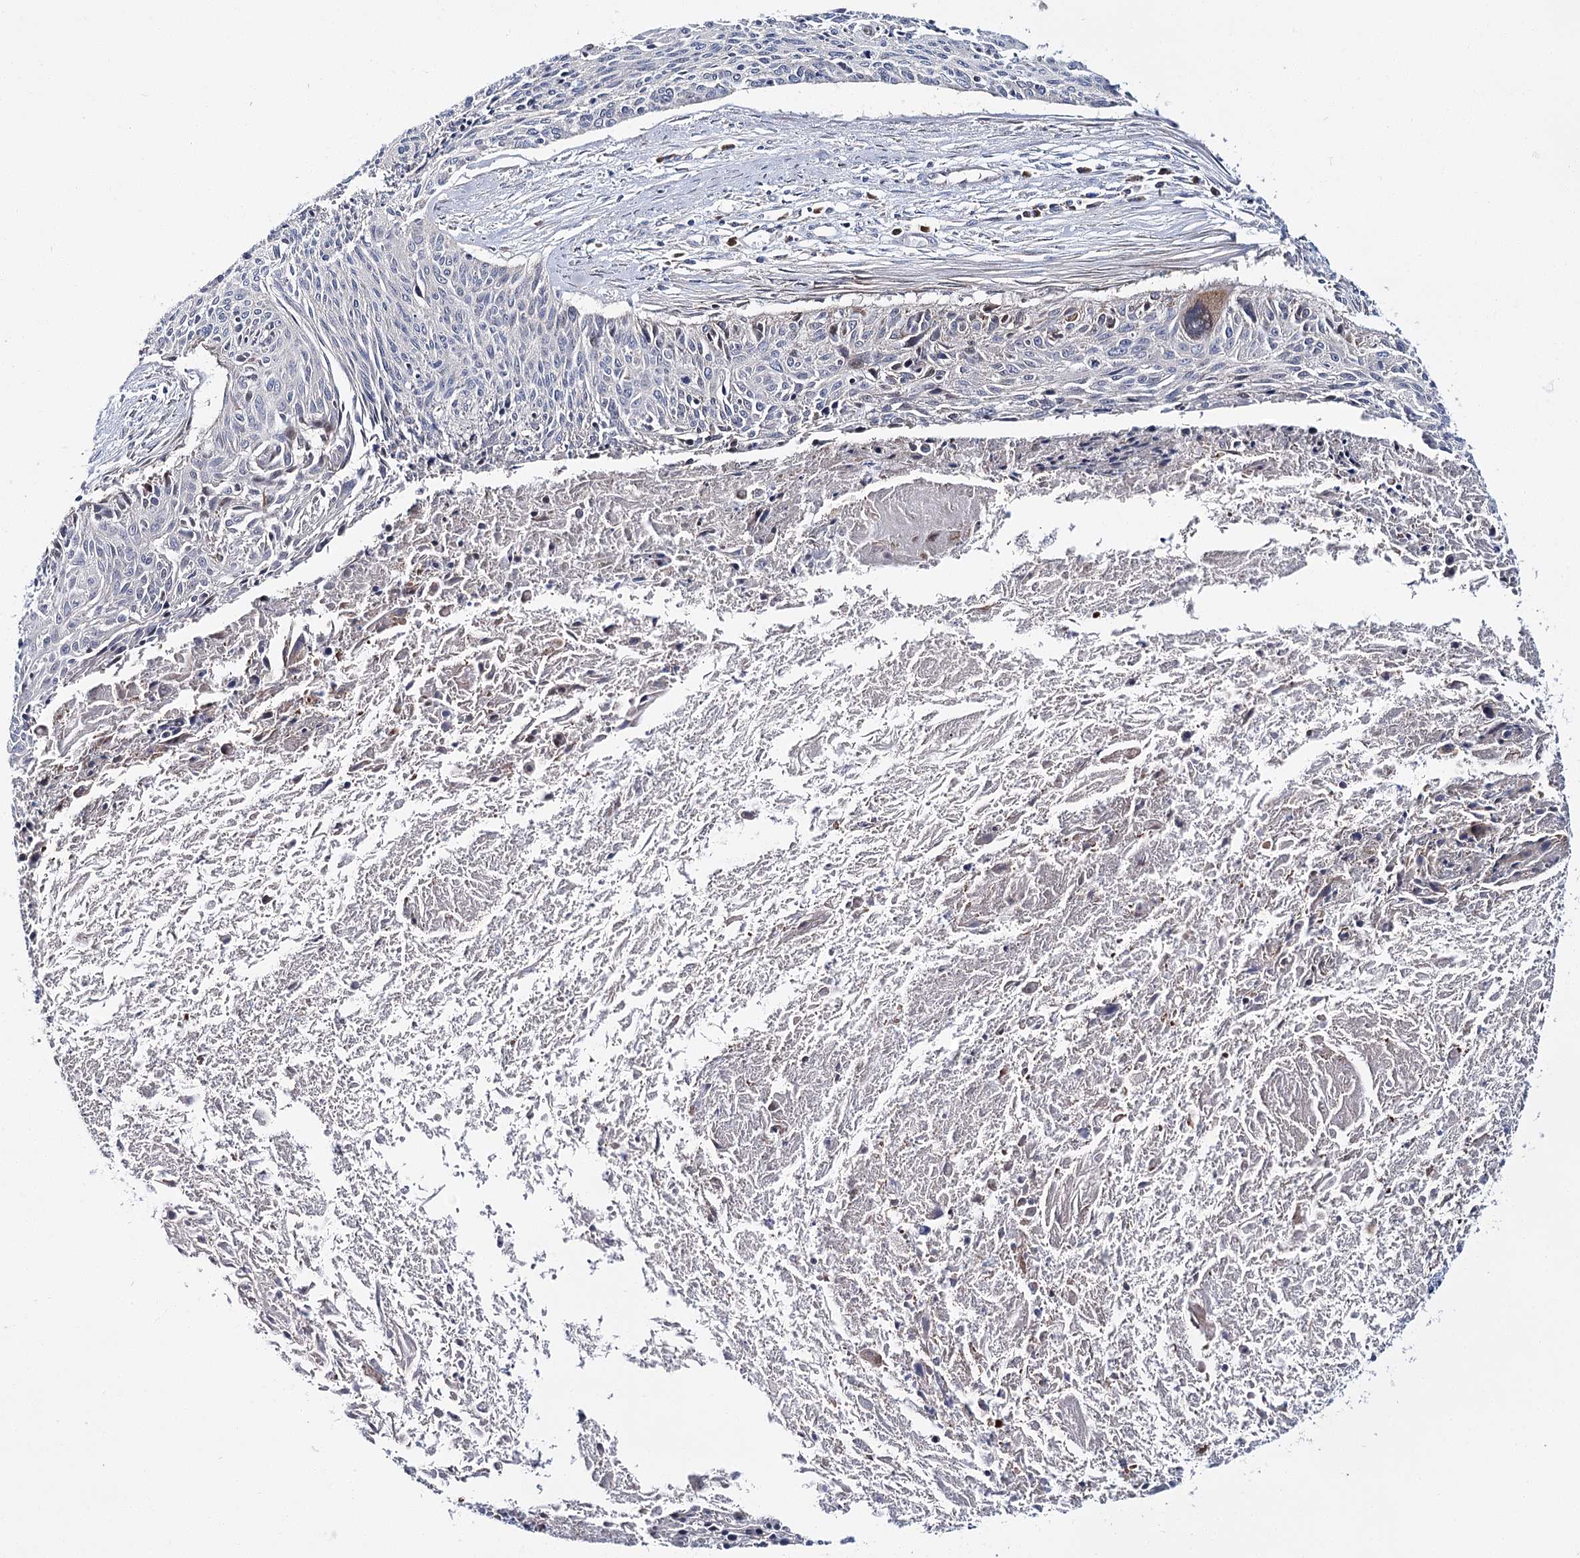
{"staining": {"intensity": "negative", "quantity": "none", "location": "none"}, "tissue": "cervical cancer", "cell_type": "Tumor cells", "image_type": "cancer", "snomed": [{"axis": "morphology", "description": "Squamous cell carcinoma, NOS"}, {"axis": "topography", "description": "Cervix"}], "caption": "The micrograph demonstrates no staining of tumor cells in cervical squamous cell carcinoma.", "gene": "CPLANE1", "patient": {"sex": "female", "age": 55}}